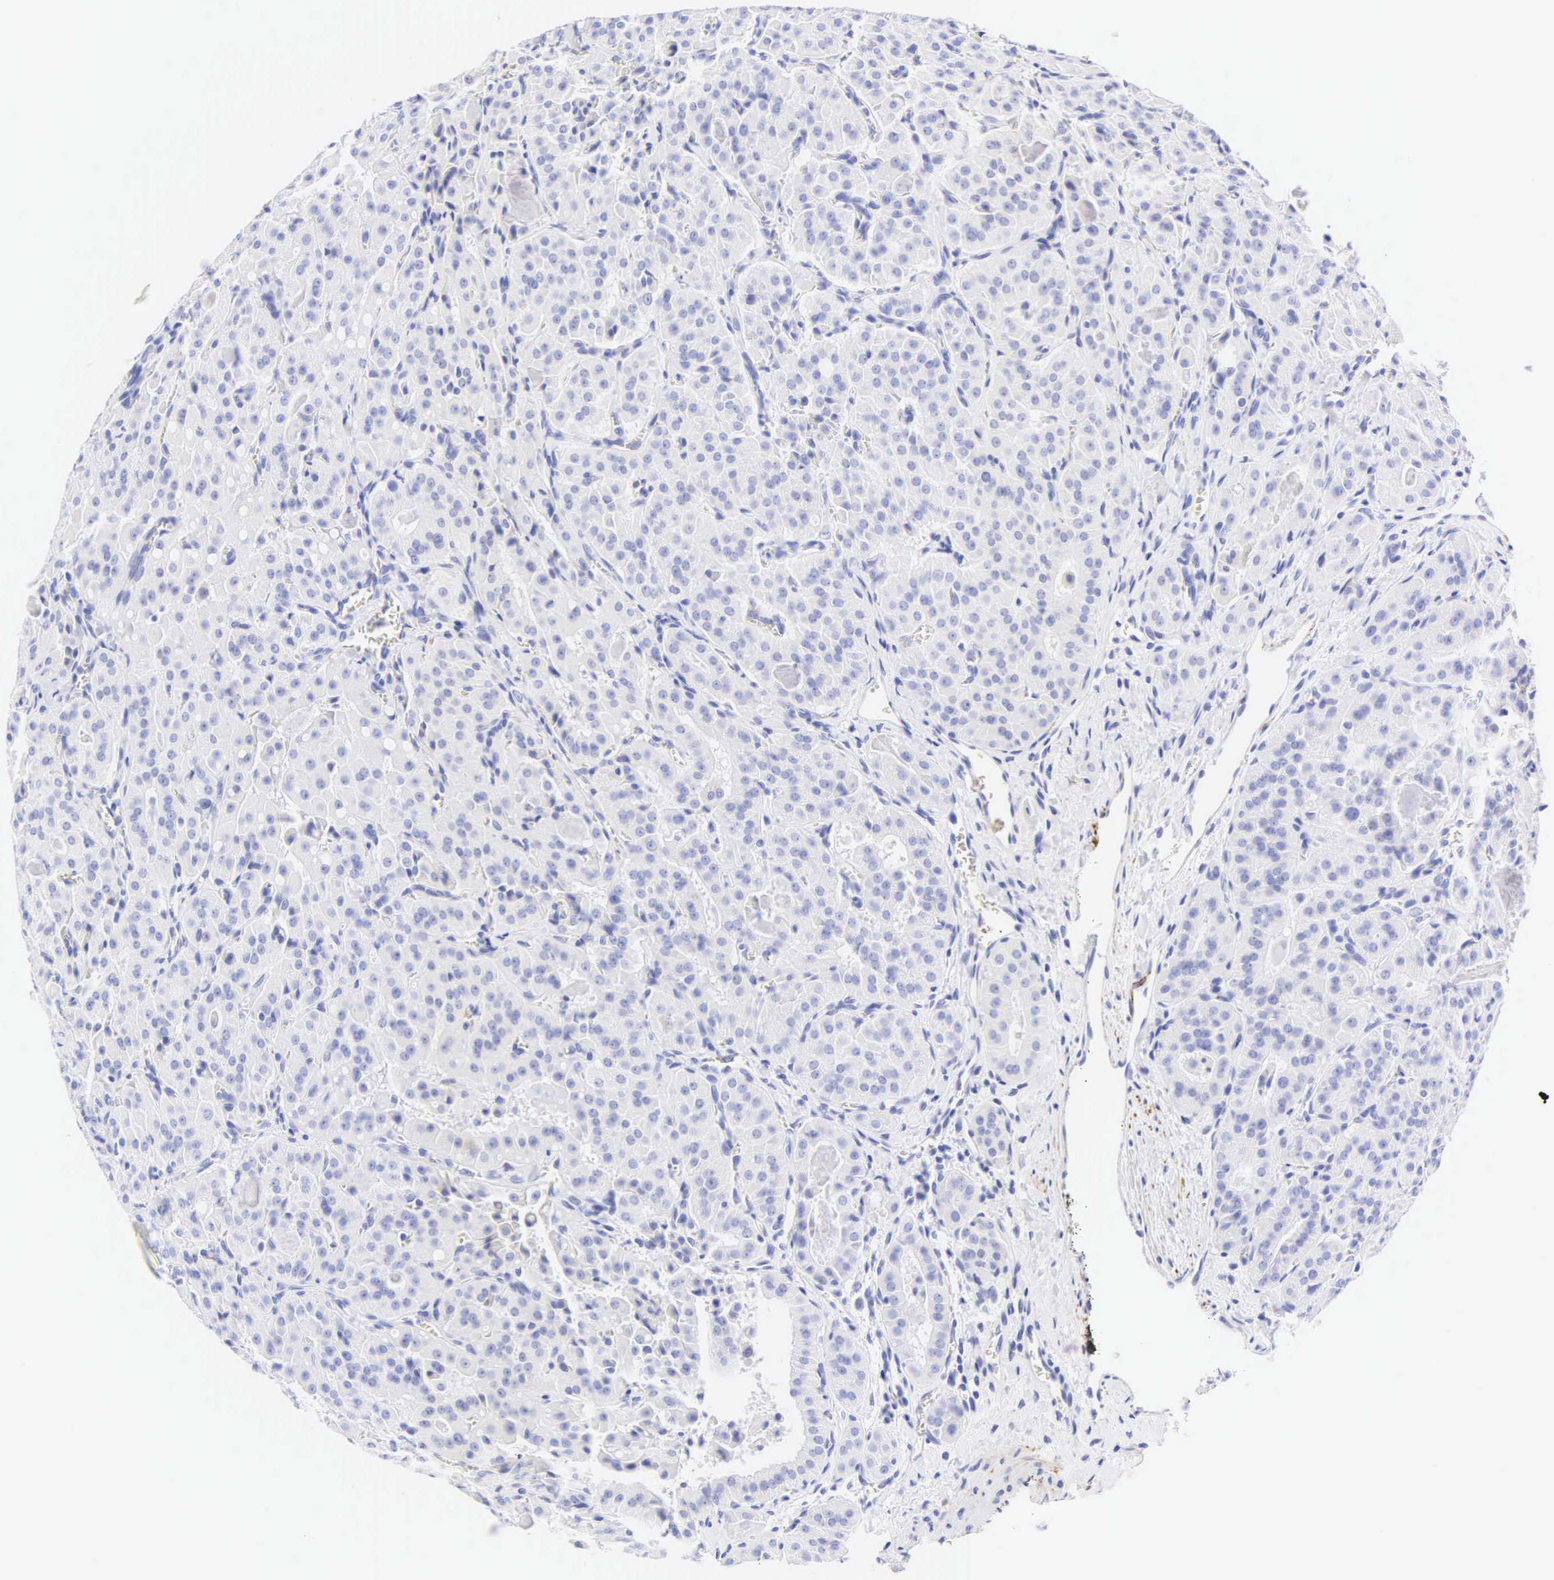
{"staining": {"intensity": "negative", "quantity": "none", "location": "none"}, "tissue": "thyroid cancer", "cell_type": "Tumor cells", "image_type": "cancer", "snomed": [{"axis": "morphology", "description": "Carcinoma, NOS"}, {"axis": "topography", "description": "Thyroid gland"}], "caption": "Immunohistochemistry (IHC) of human thyroid cancer displays no positivity in tumor cells.", "gene": "DES", "patient": {"sex": "male", "age": 76}}